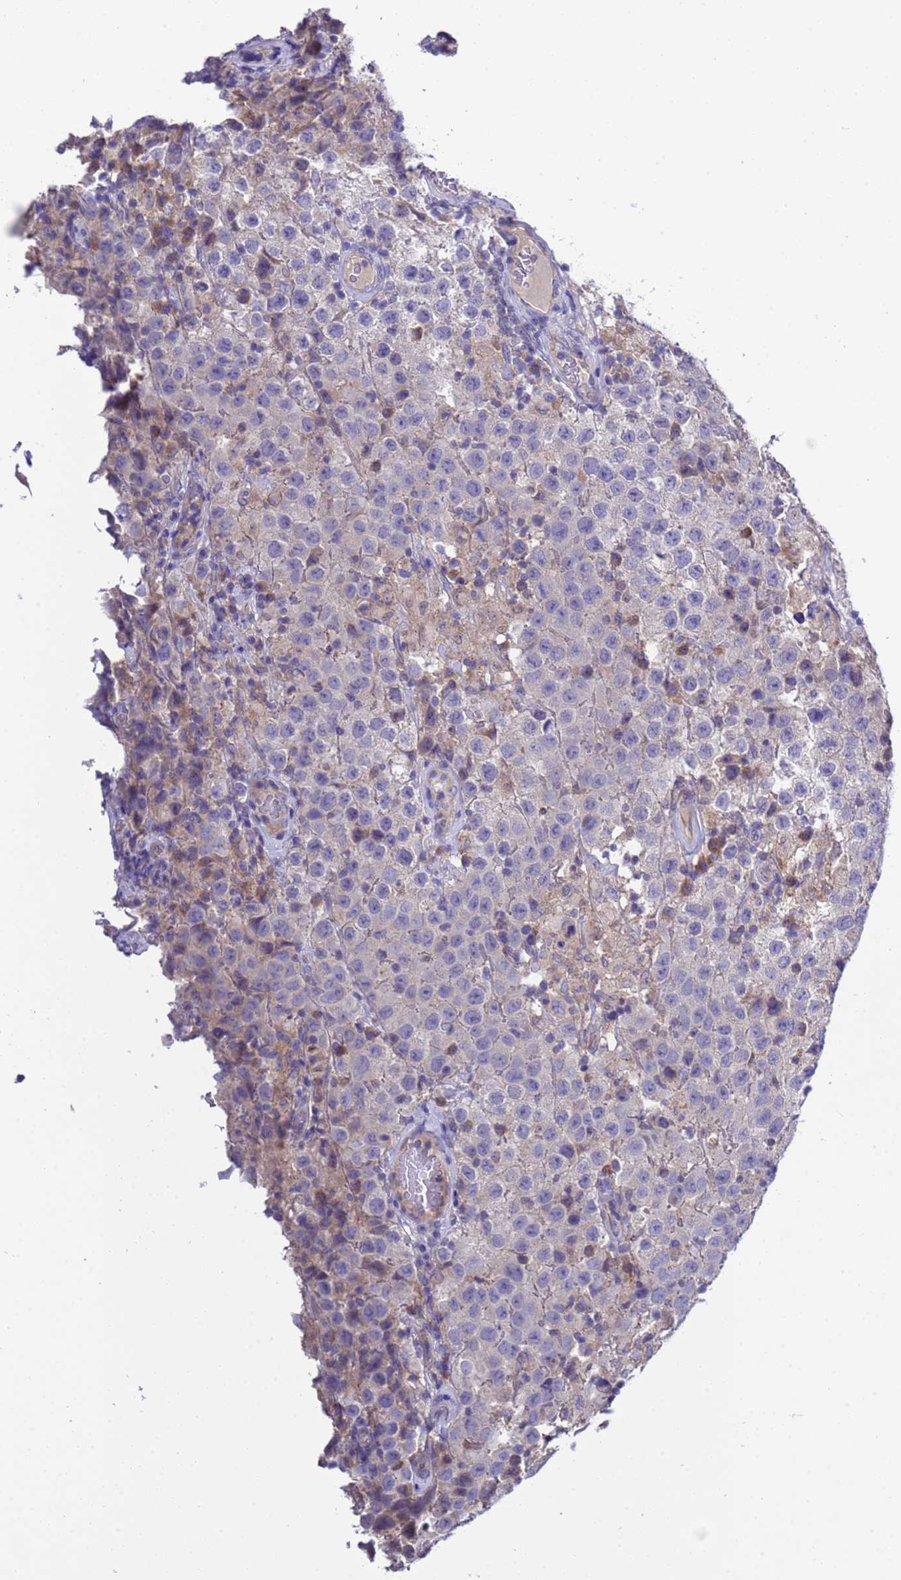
{"staining": {"intensity": "negative", "quantity": "none", "location": "none"}, "tissue": "testis cancer", "cell_type": "Tumor cells", "image_type": "cancer", "snomed": [{"axis": "morphology", "description": "Seminoma, NOS"}, {"axis": "morphology", "description": "Carcinoma, Embryonal, NOS"}, {"axis": "topography", "description": "Testis"}], "caption": "An immunohistochemistry micrograph of testis cancer is shown. There is no staining in tumor cells of testis cancer.", "gene": "RC3H2", "patient": {"sex": "male", "age": 41}}